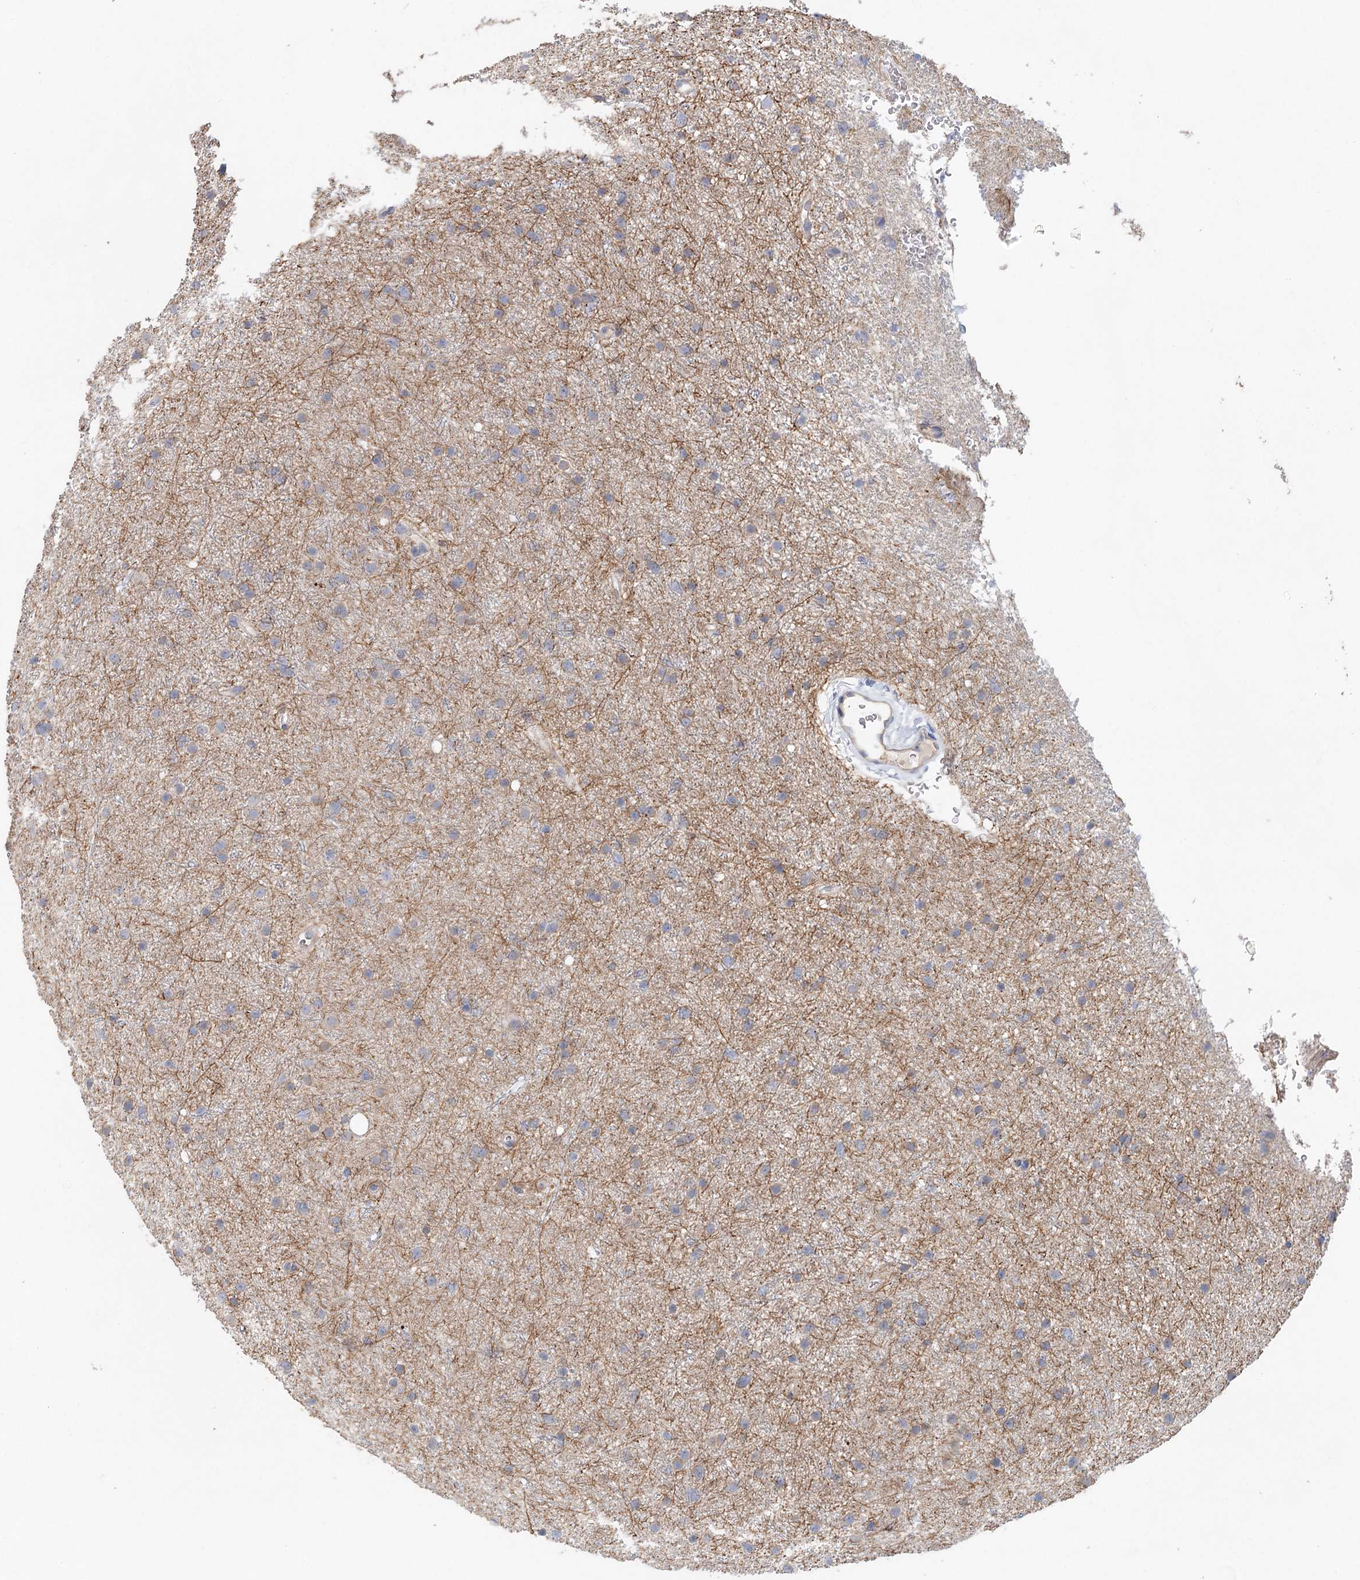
{"staining": {"intensity": "negative", "quantity": "none", "location": "none"}, "tissue": "glioma", "cell_type": "Tumor cells", "image_type": "cancer", "snomed": [{"axis": "morphology", "description": "Glioma, malignant, Low grade"}, {"axis": "topography", "description": "Cerebral cortex"}], "caption": "The IHC histopathology image has no significant positivity in tumor cells of malignant glioma (low-grade) tissue.", "gene": "MYL6B", "patient": {"sex": "female", "age": 39}}